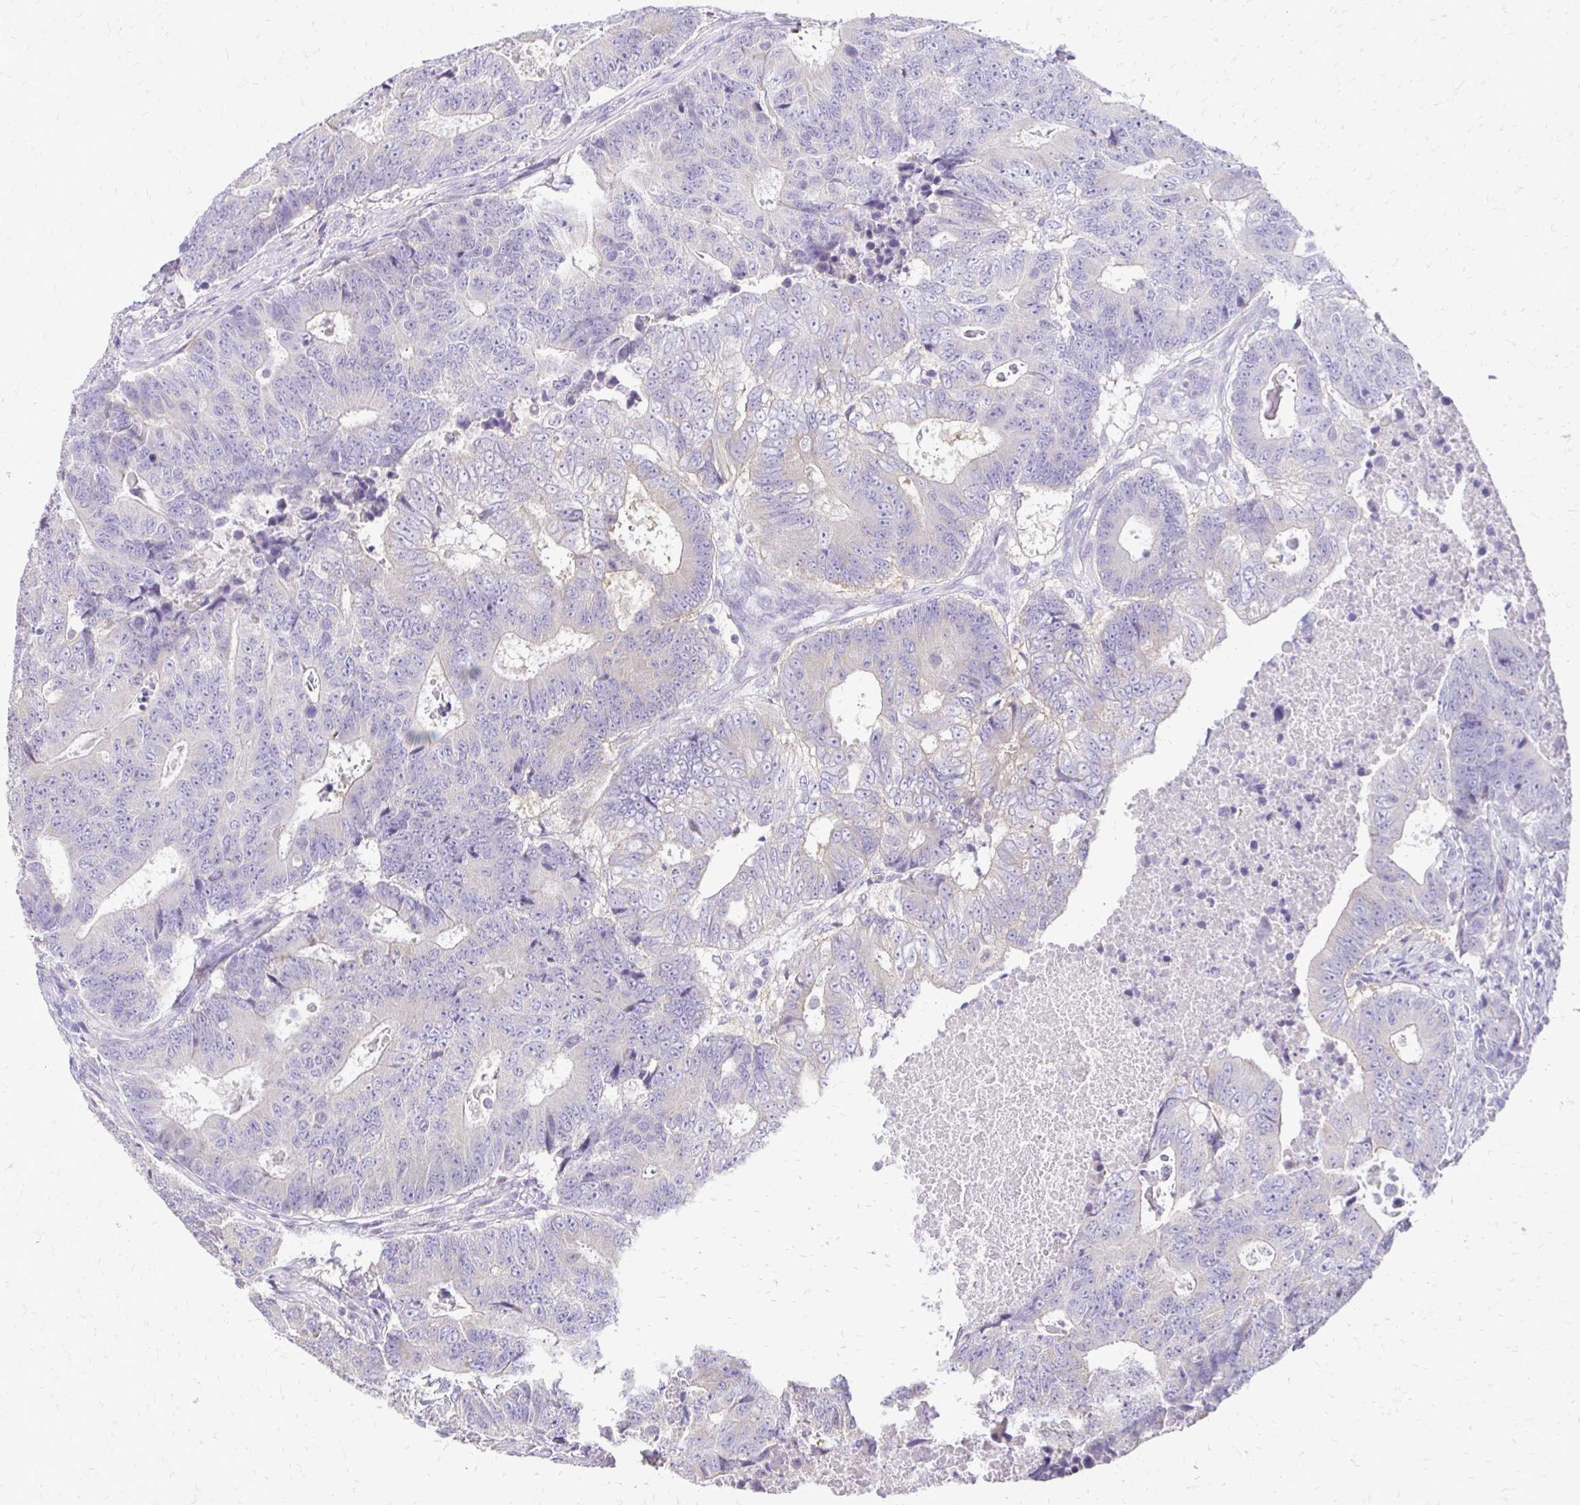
{"staining": {"intensity": "negative", "quantity": "none", "location": "none"}, "tissue": "colorectal cancer", "cell_type": "Tumor cells", "image_type": "cancer", "snomed": [{"axis": "morphology", "description": "Adenocarcinoma, NOS"}, {"axis": "topography", "description": "Colon"}], "caption": "An image of human colorectal cancer is negative for staining in tumor cells. The staining was performed using DAB to visualize the protein expression in brown, while the nuclei were stained in blue with hematoxylin (Magnification: 20x).", "gene": "ALPG", "patient": {"sex": "female", "age": 48}}